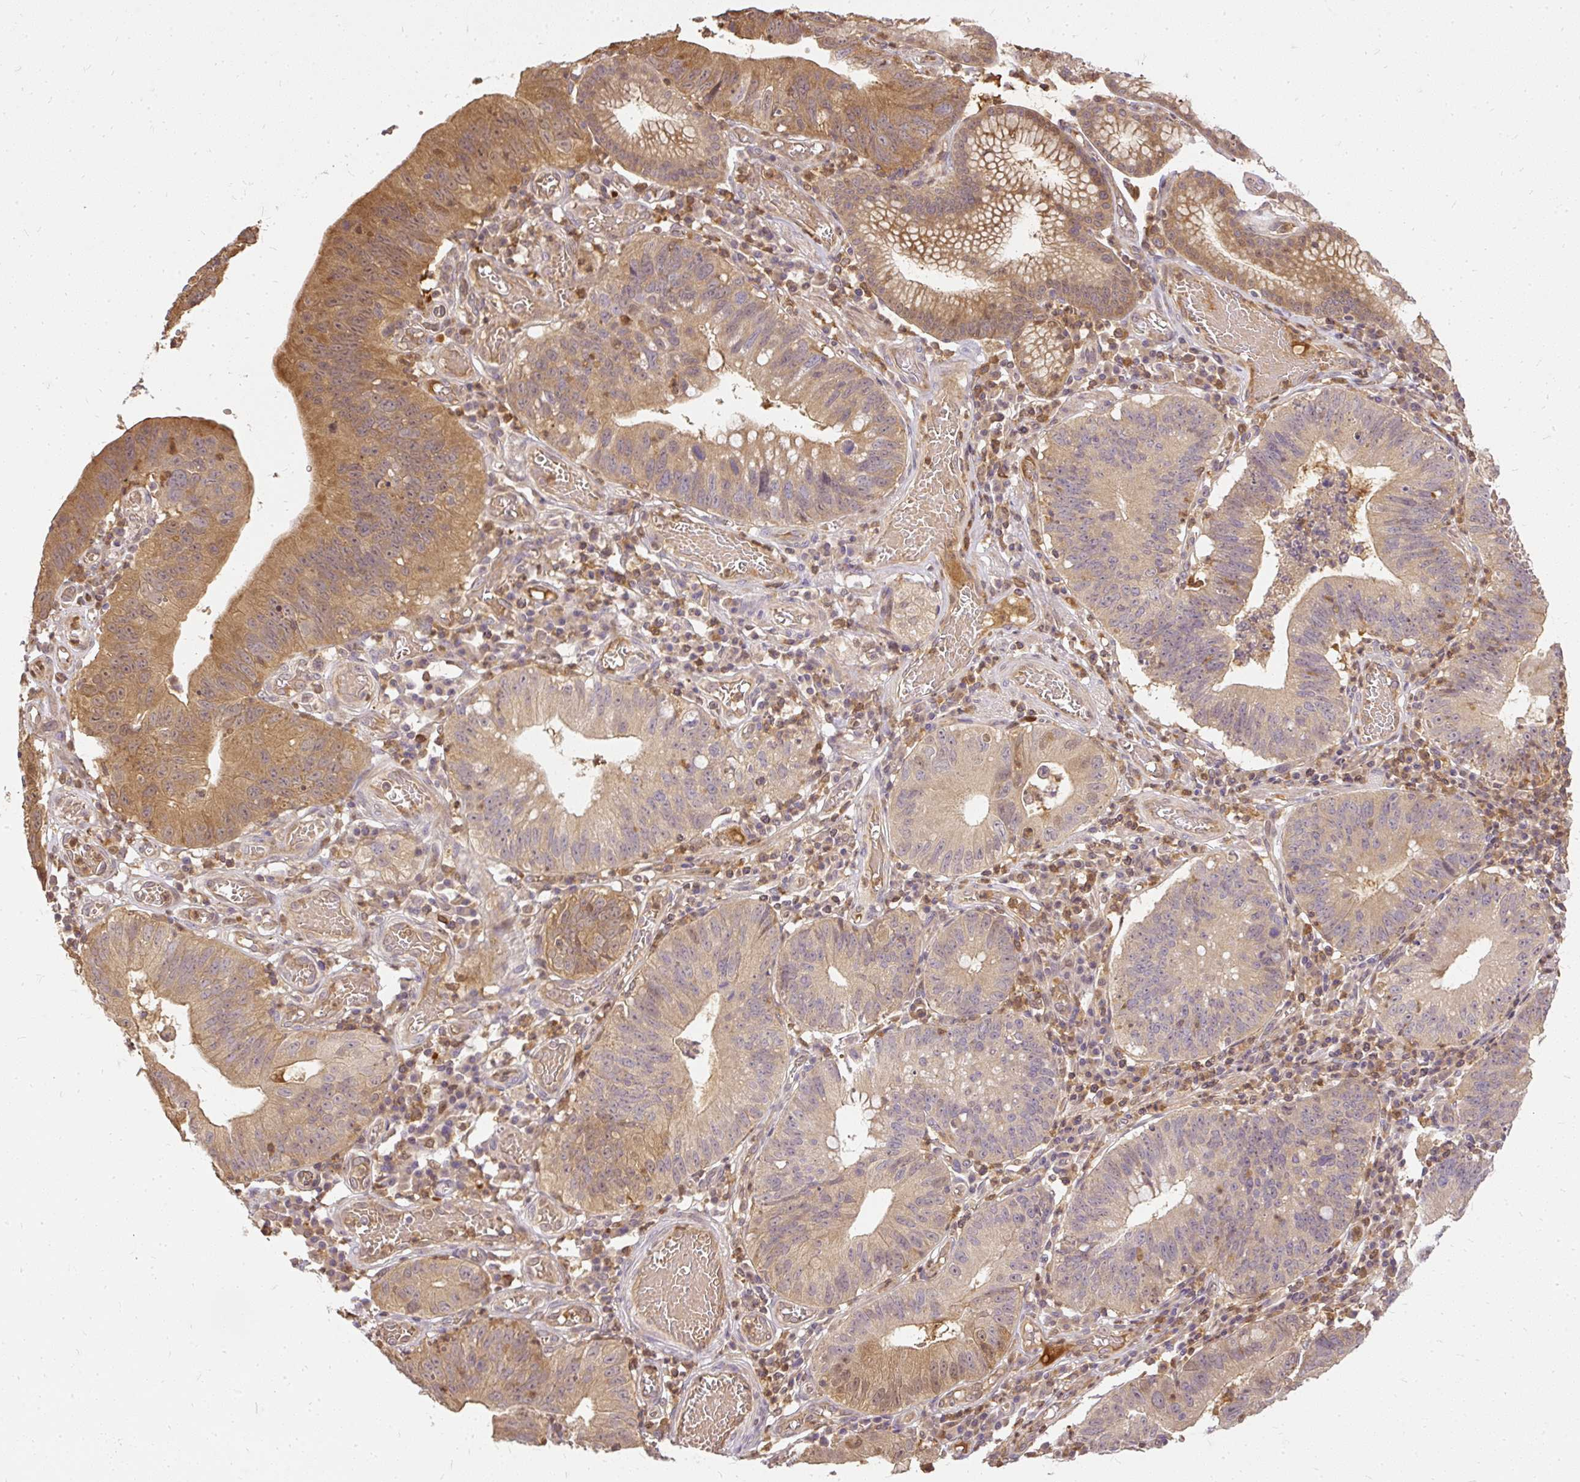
{"staining": {"intensity": "moderate", "quantity": "25%-75%", "location": "cytoplasmic/membranous"}, "tissue": "stomach cancer", "cell_type": "Tumor cells", "image_type": "cancer", "snomed": [{"axis": "morphology", "description": "Adenocarcinoma, NOS"}, {"axis": "topography", "description": "Stomach"}], "caption": "Tumor cells reveal moderate cytoplasmic/membranous positivity in about 25%-75% of cells in stomach adenocarcinoma.", "gene": "AP5S1", "patient": {"sex": "male", "age": 59}}